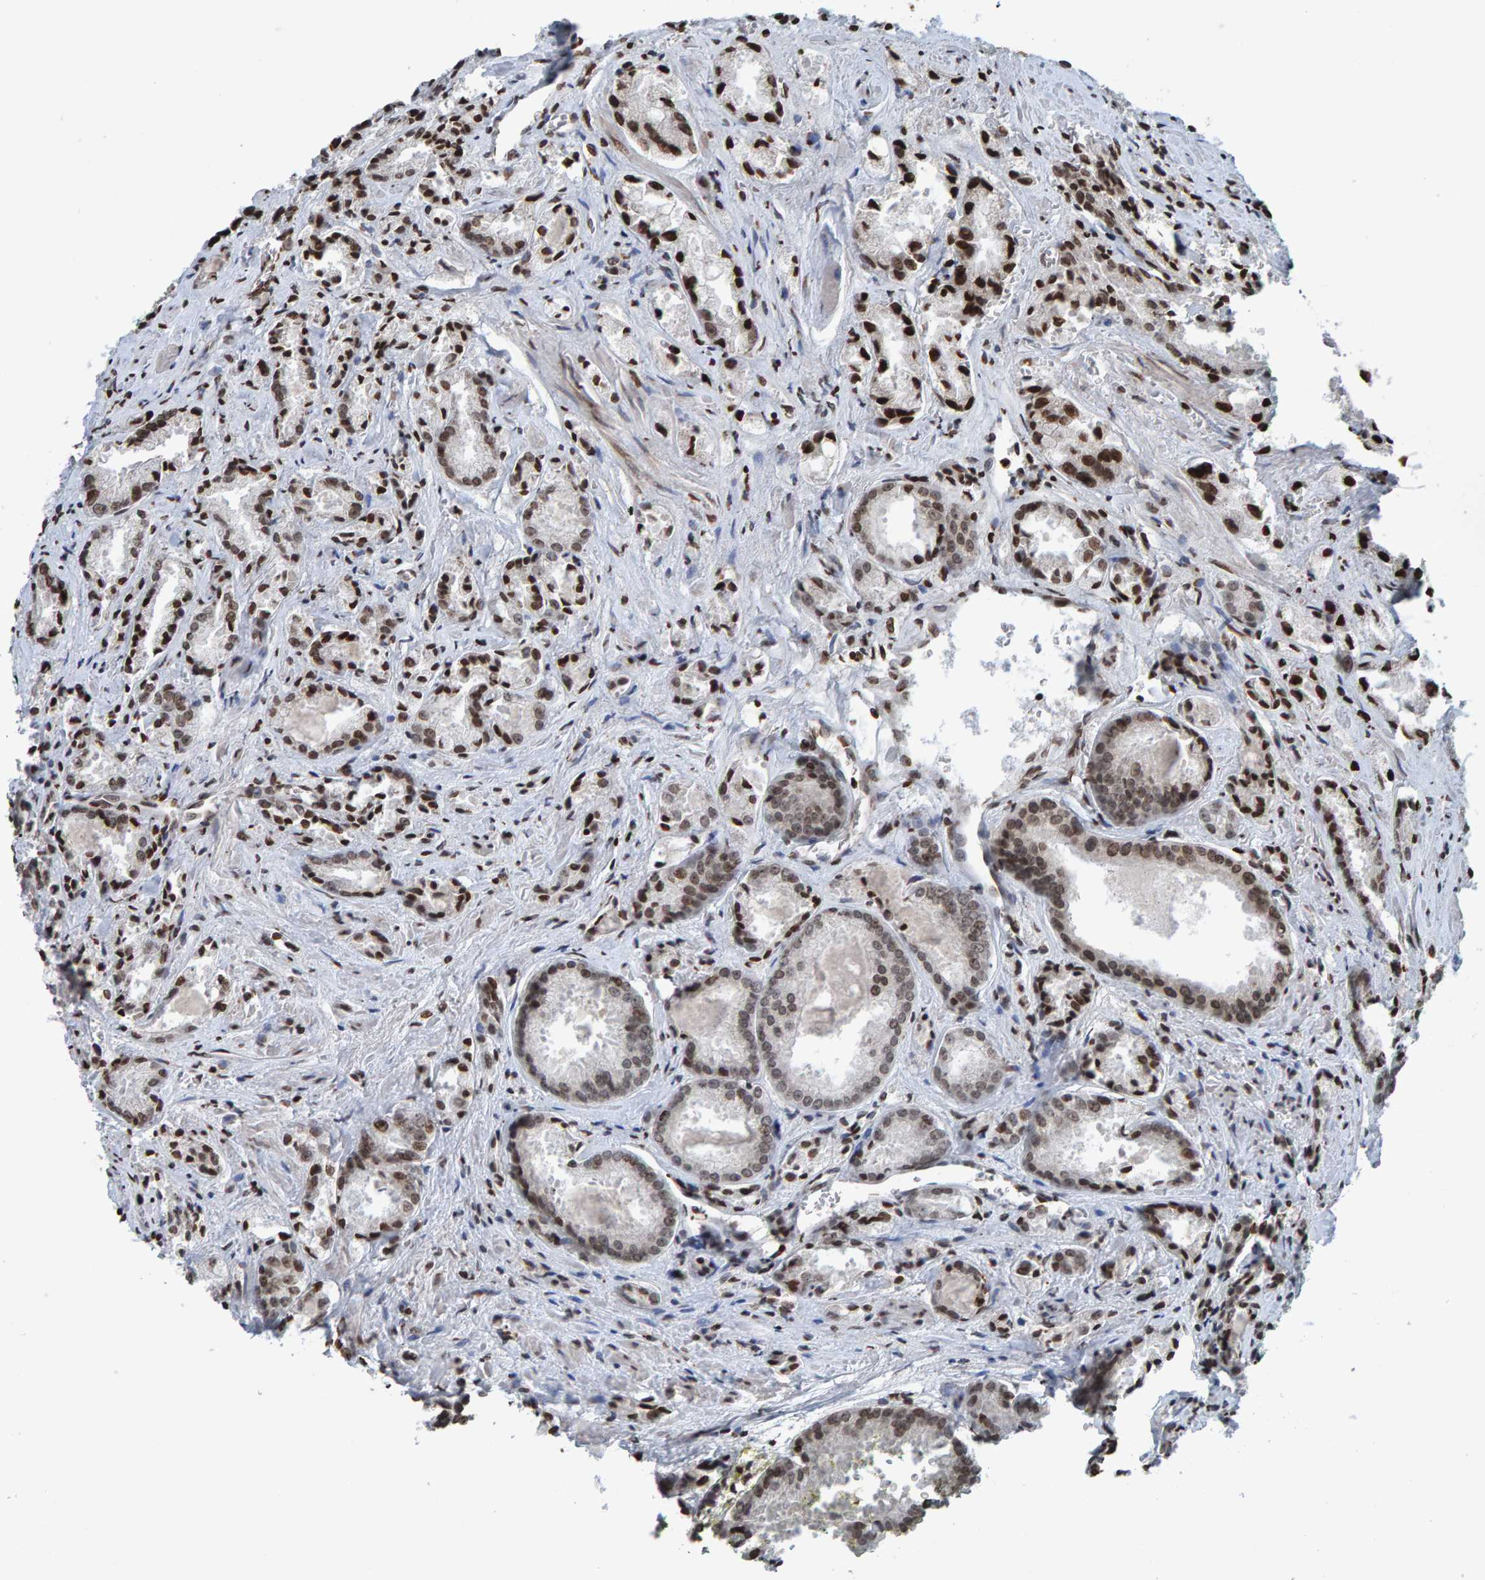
{"staining": {"intensity": "strong", "quantity": "25%-75%", "location": "nuclear"}, "tissue": "prostate cancer", "cell_type": "Tumor cells", "image_type": "cancer", "snomed": [{"axis": "morphology", "description": "Adenocarcinoma, Low grade"}, {"axis": "topography", "description": "Prostate"}], "caption": "An IHC micrograph of tumor tissue is shown. Protein staining in brown shows strong nuclear positivity in prostate low-grade adenocarcinoma within tumor cells.", "gene": "H2AZ1", "patient": {"sex": "male", "age": 64}}